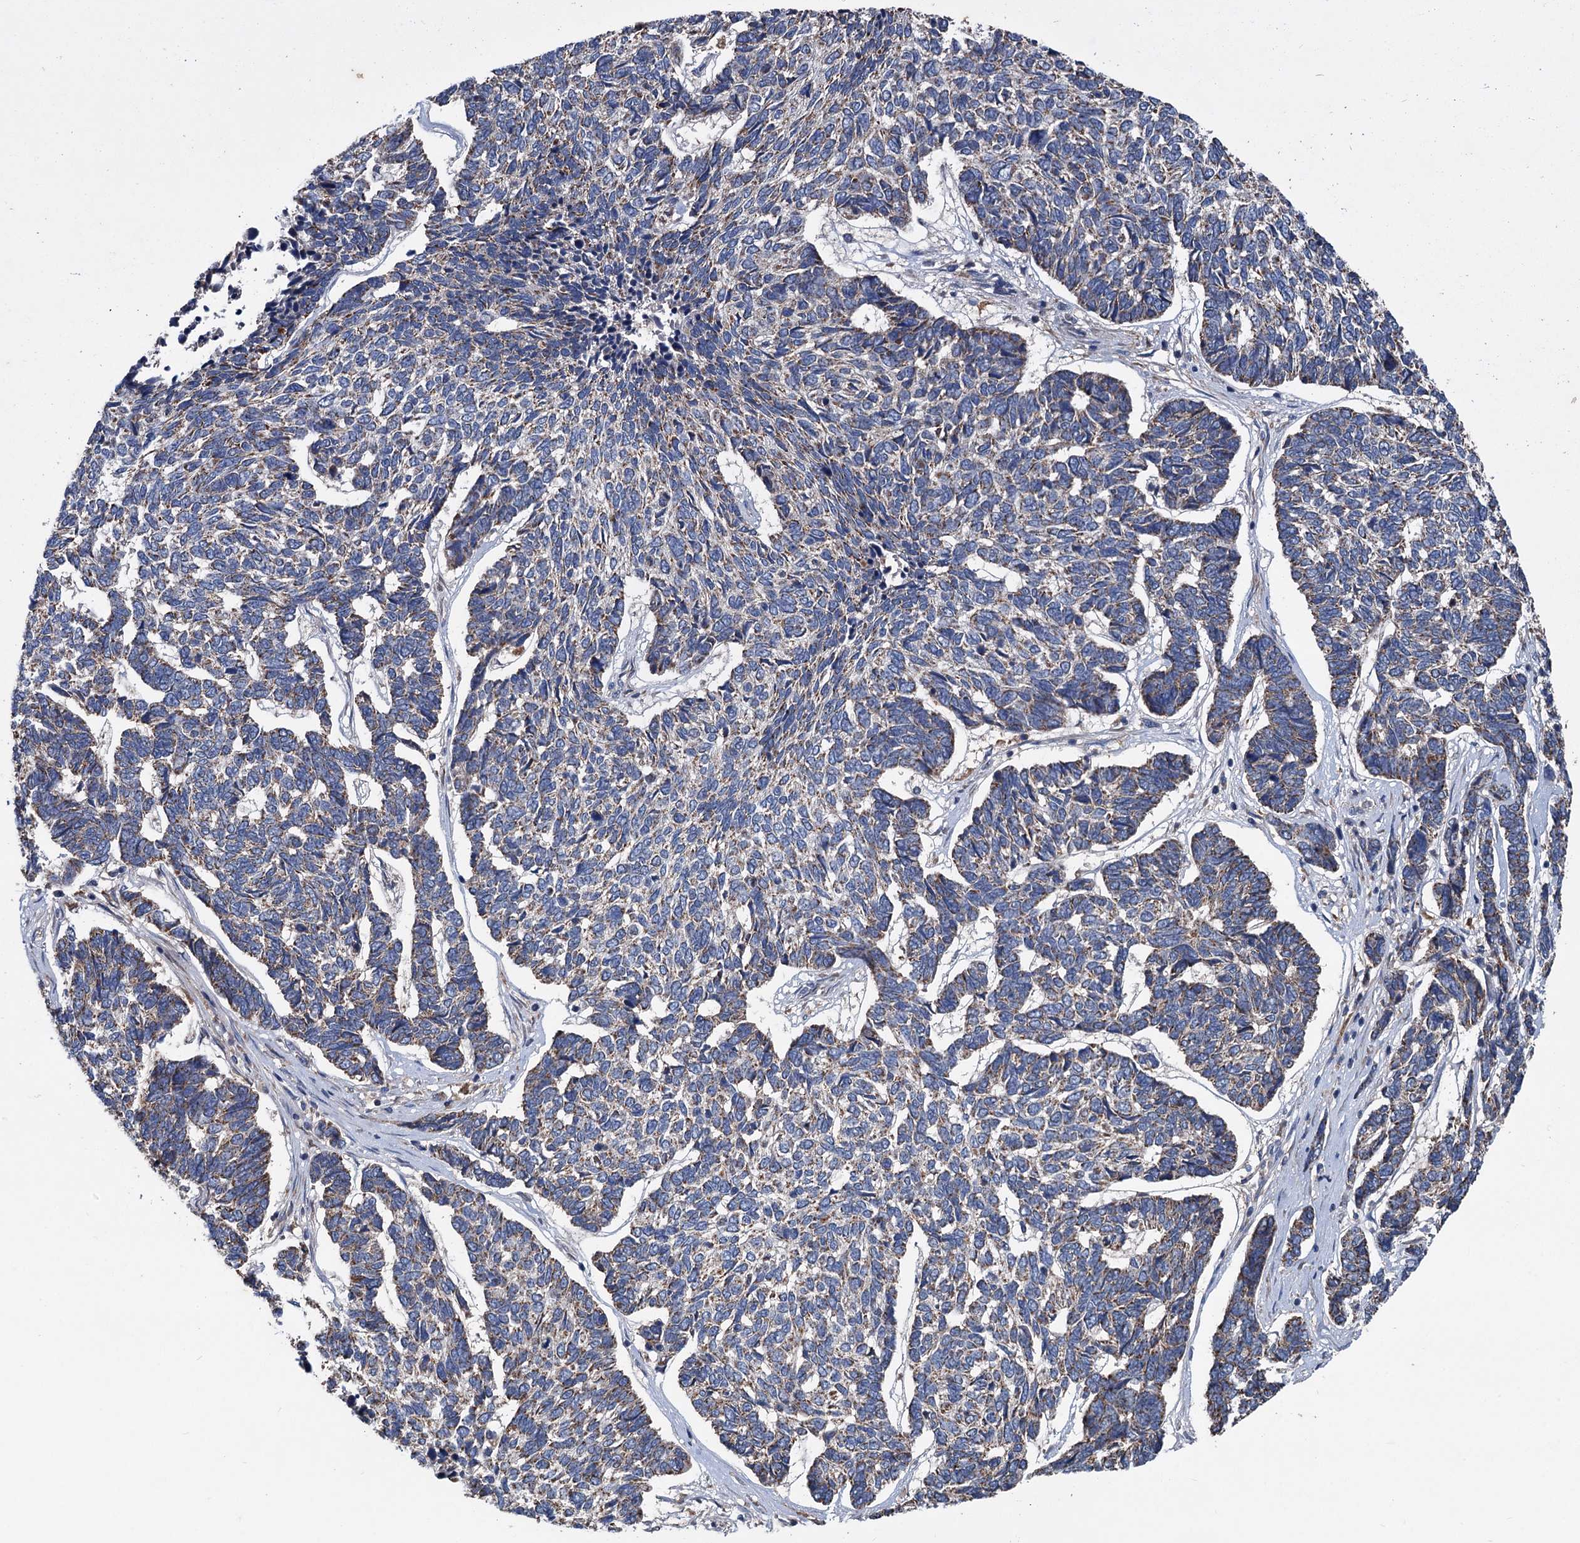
{"staining": {"intensity": "weak", "quantity": ">75%", "location": "cytoplasmic/membranous"}, "tissue": "skin cancer", "cell_type": "Tumor cells", "image_type": "cancer", "snomed": [{"axis": "morphology", "description": "Basal cell carcinoma"}, {"axis": "topography", "description": "Skin"}], "caption": "Tumor cells show weak cytoplasmic/membranous expression in about >75% of cells in basal cell carcinoma (skin). (Brightfield microscopy of DAB IHC at high magnification).", "gene": "OTUB1", "patient": {"sex": "female", "age": 65}}